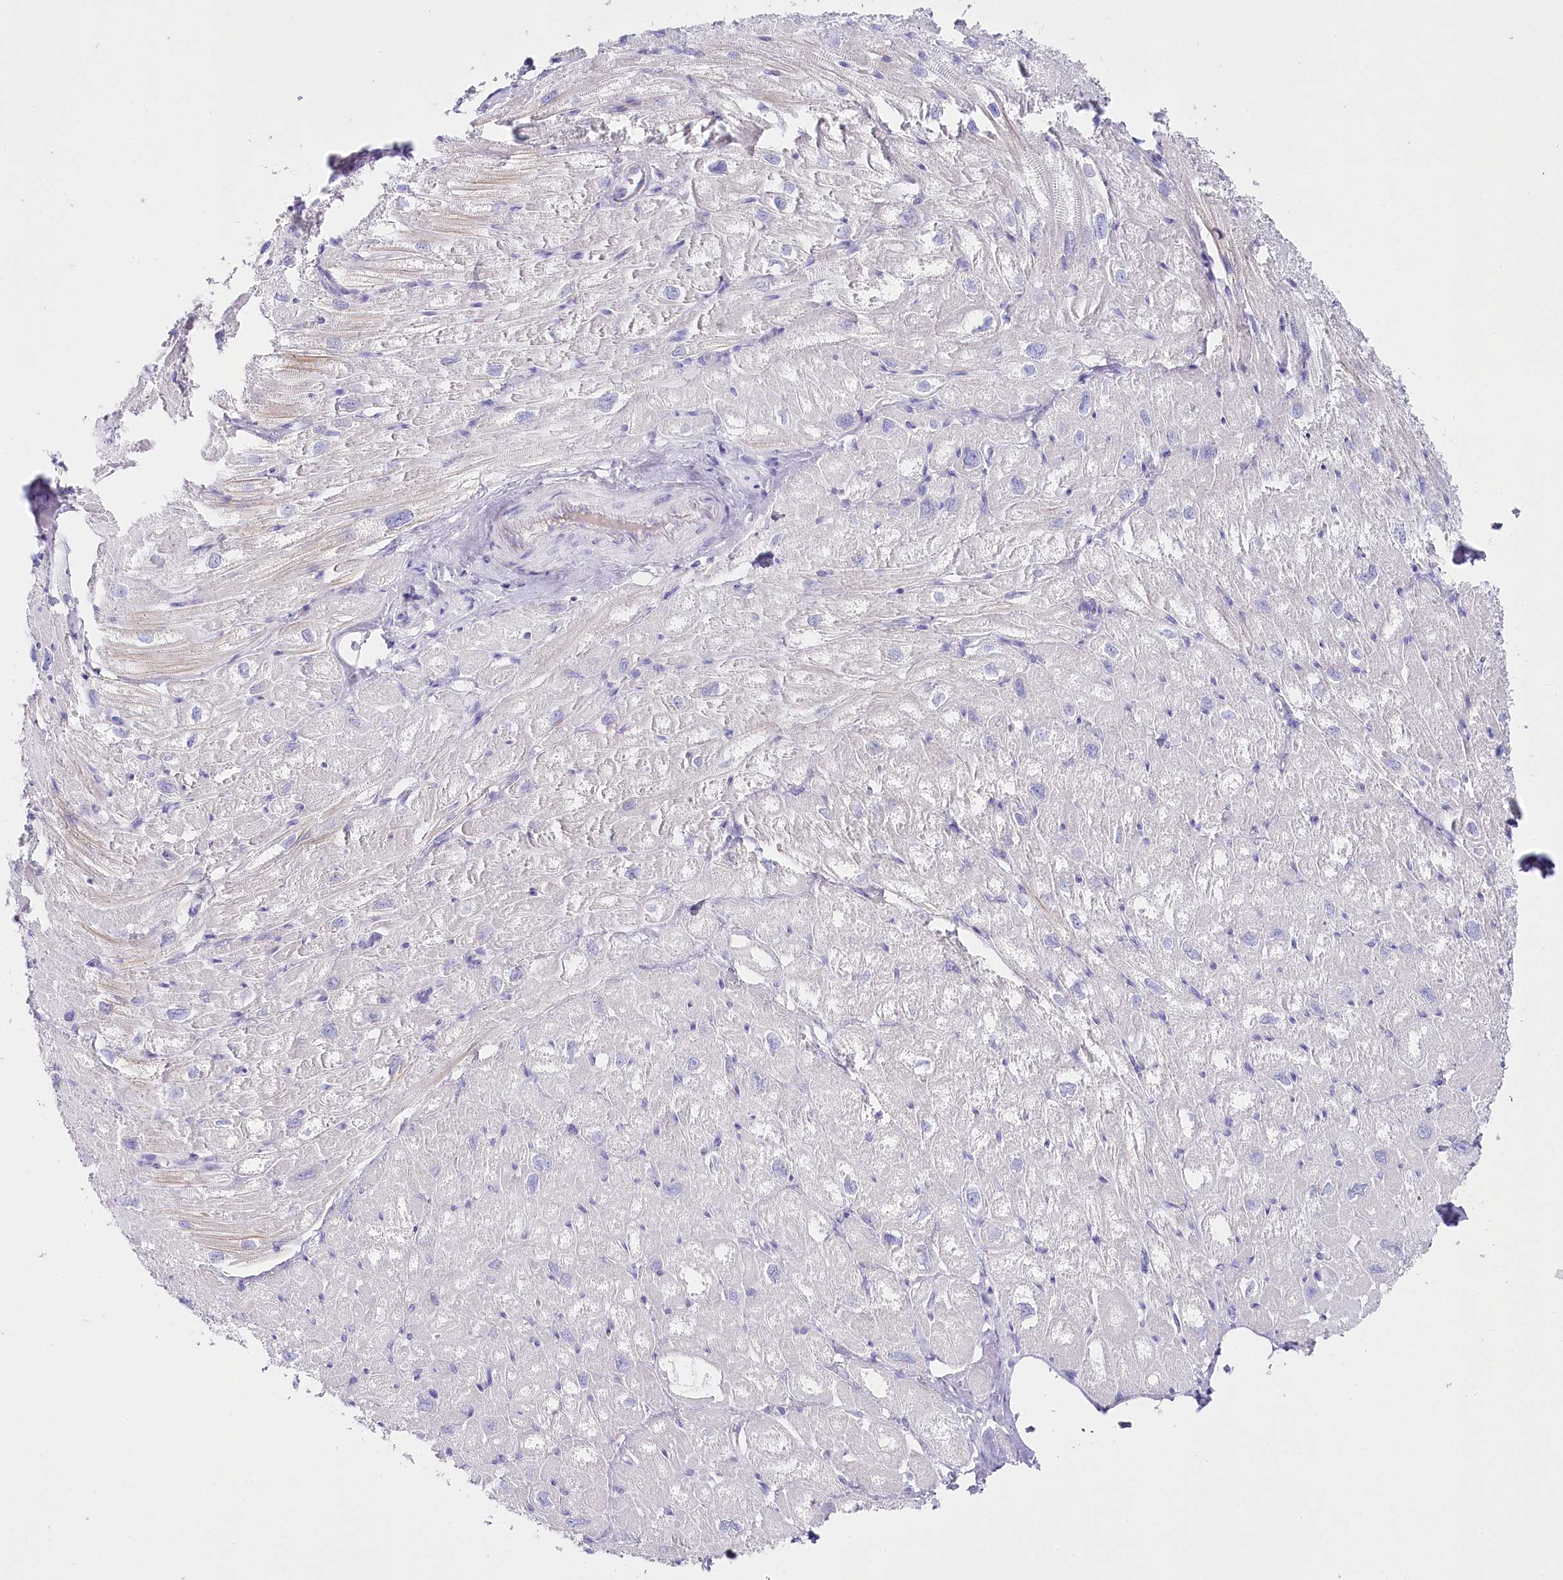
{"staining": {"intensity": "negative", "quantity": "none", "location": "none"}, "tissue": "heart muscle", "cell_type": "Cardiomyocytes", "image_type": "normal", "snomed": [{"axis": "morphology", "description": "Normal tissue, NOS"}, {"axis": "topography", "description": "Heart"}], "caption": "This is an immunohistochemistry (IHC) micrograph of benign heart muscle. There is no expression in cardiomyocytes.", "gene": "CSN3", "patient": {"sex": "male", "age": 50}}